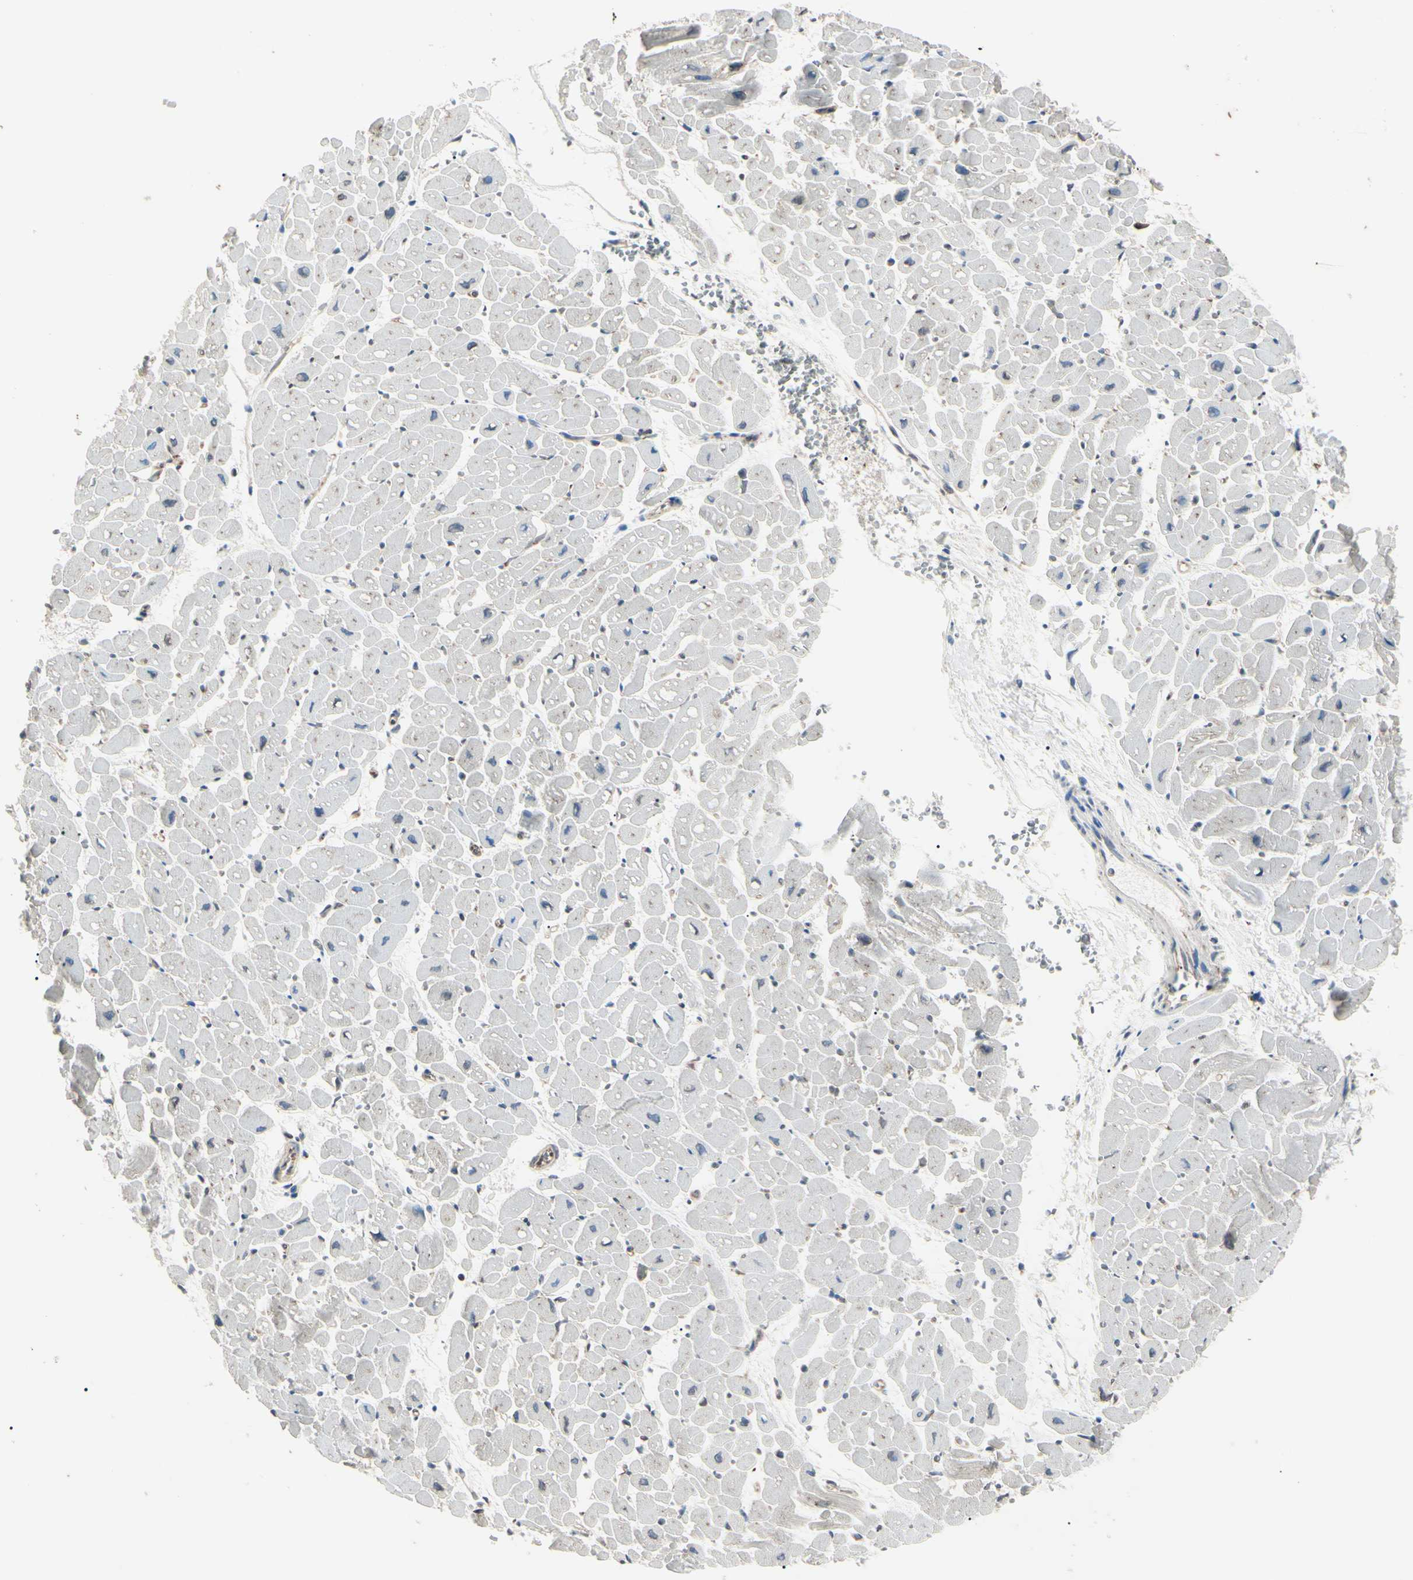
{"staining": {"intensity": "negative", "quantity": "none", "location": "none"}, "tissue": "heart muscle", "cell_type": "Cardiomyocytes", "image_type": "normal", "snomed": [{"axis": "morphology", "description": "Normal tissue, NOS"}, {"axis": "topography", "description": "Heart"}], "caption": "Human heart muscle stained for a protein using immunohistochemistry (IHC) demonstrates no positivity in cardiomyocytes.", "gene": "MAPRE1", "patient": {"sex": "male", "age": 45}}